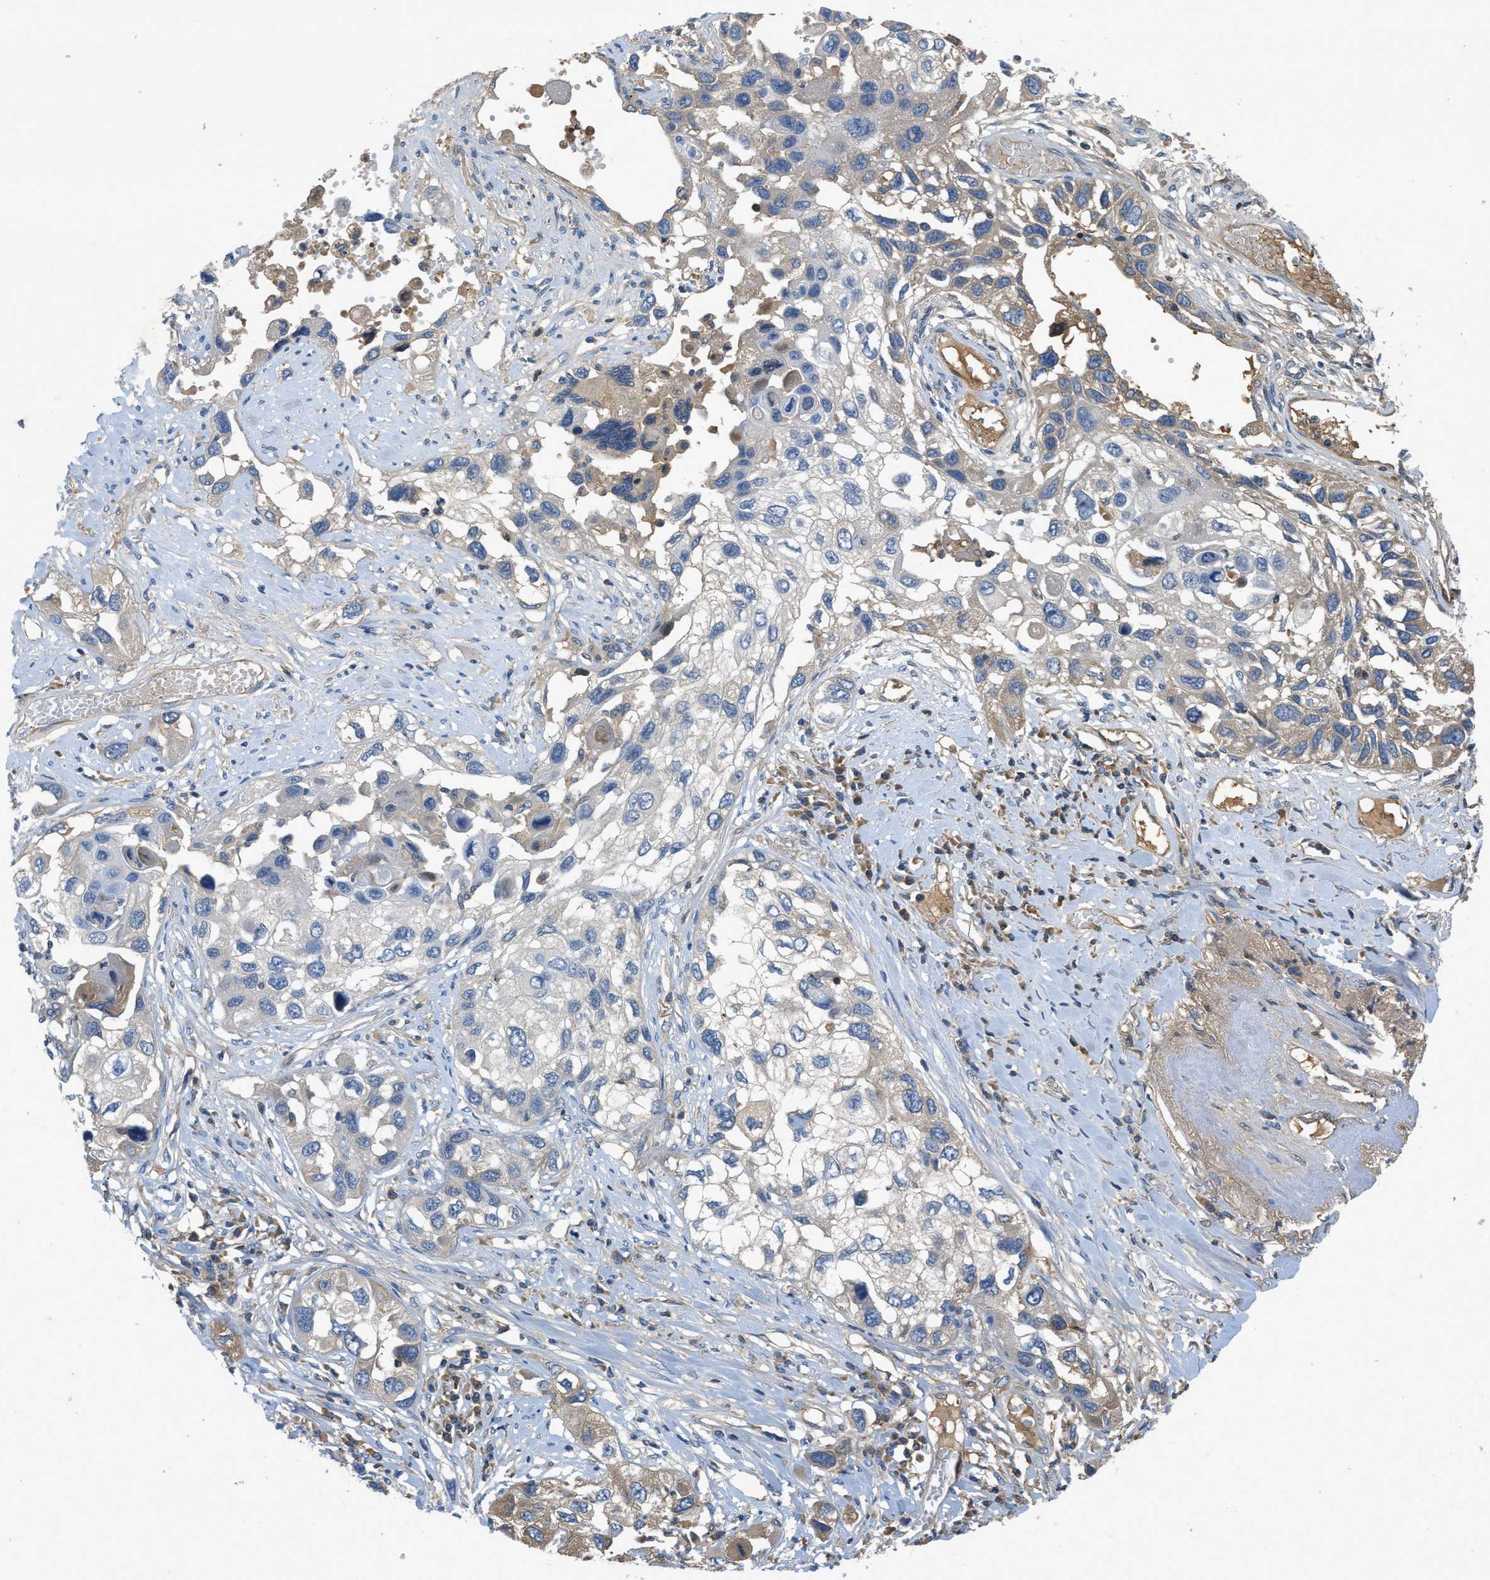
{"staining": {"intensity": "weak", "quantity": "<25%", "location": "cytoplasmic/membranous"}, "tissue": "lung cancer", "cell_type": "Tumor cells", "image_type": "cancer", "snomed": [{"axis": "morphology", "description": "Squamous cell carcinoma, NOS"}, {"axis": "topography", "description": "Lung"}], "caption": "A histopathology image of squamous cell carcinoma (lung) stained for a protein reveals no brown staining in tumor cells.", "gene": "PNKD", "patient": {"sex": "male", "age": 71}}